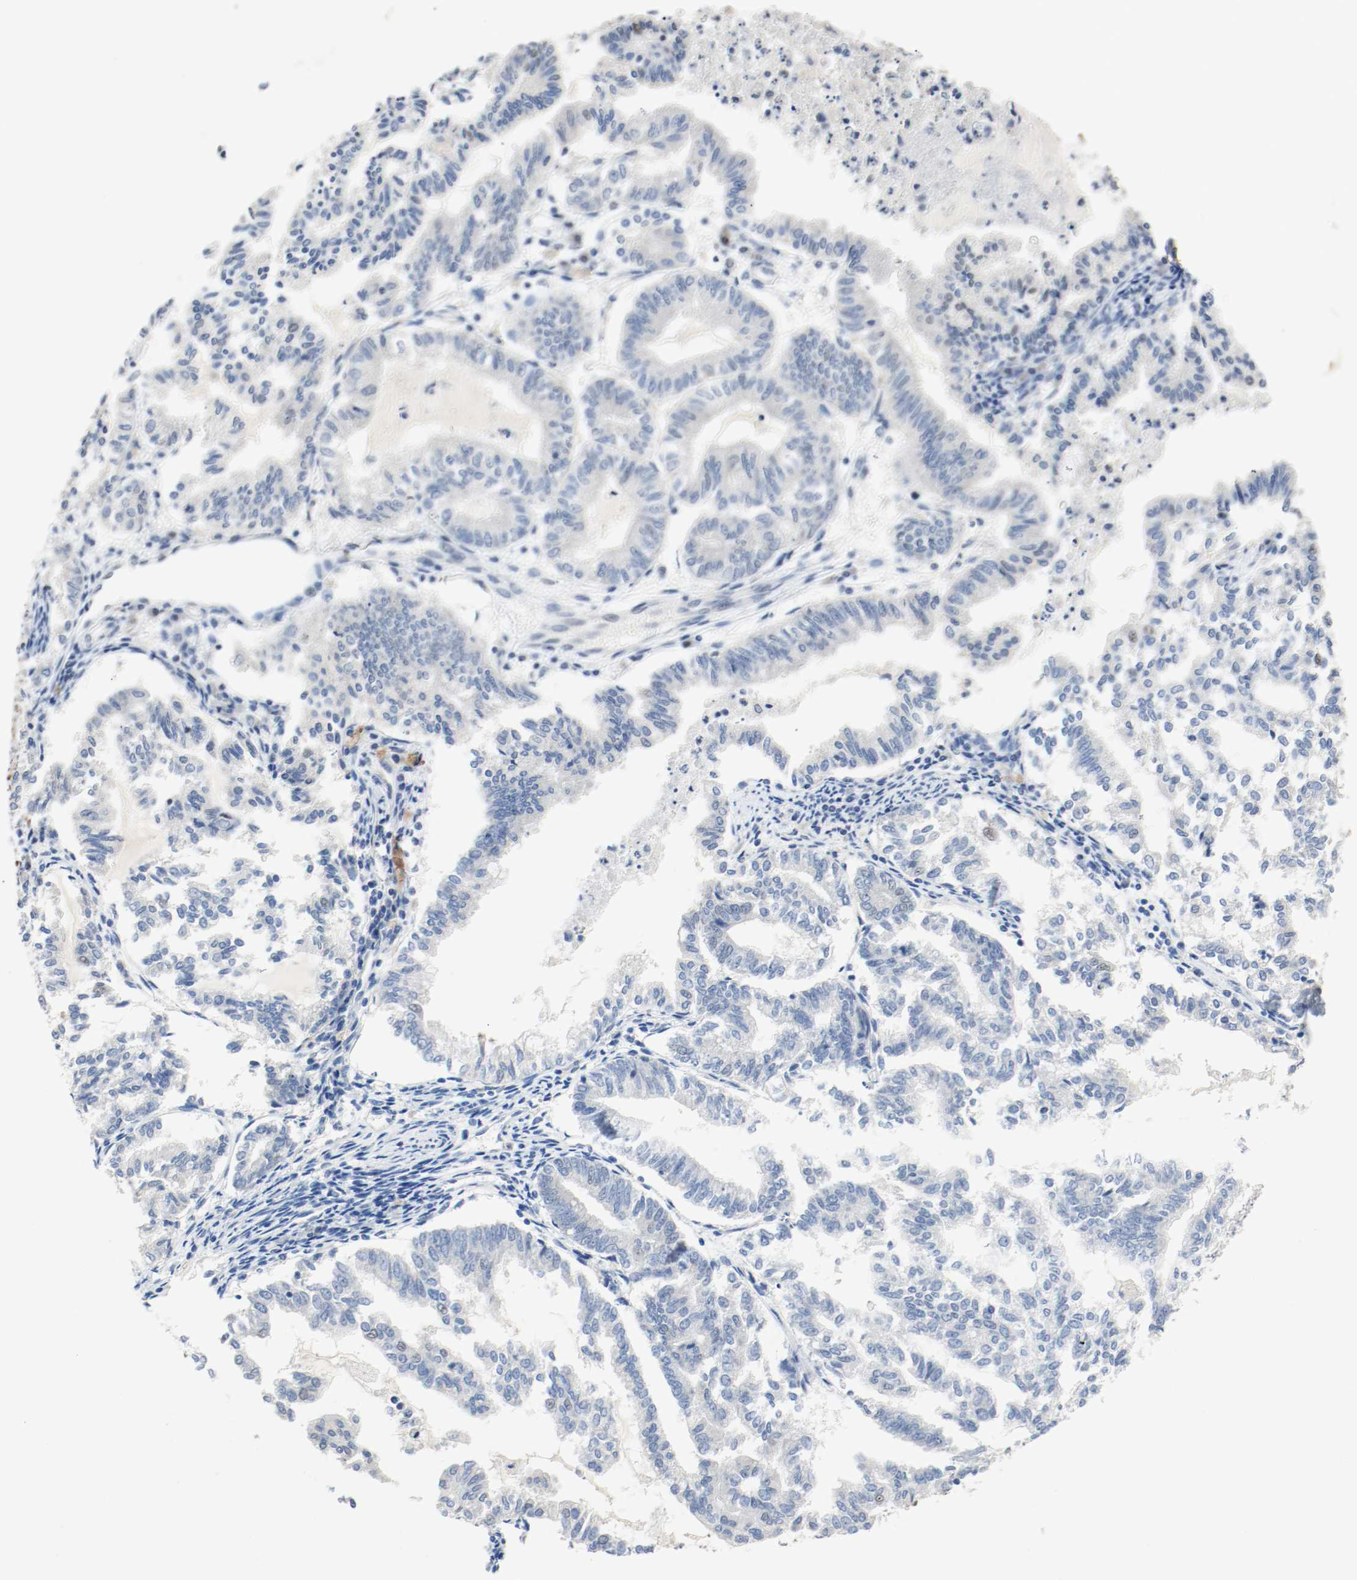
{"staining": {"intensity": "negative", "quantity": "none", "location": "none"}, "tissue": "endometrial cancer", "cell_type": "Tumor cells", "image_type": "cancer", "snomed": [{"axis": "morphology", "description": "Adenocarcinoma, NOS"}, {"axis": "topography", "description": "Endometrium"}], "caption": "This is an immunohistochemistry (IHC) histopathology image of human endometrial cancer (adenocarcinoma). There is no staining in tumor cells.", "gene": "ASH1L", "patient": {"sex": "female", "age": 79}}